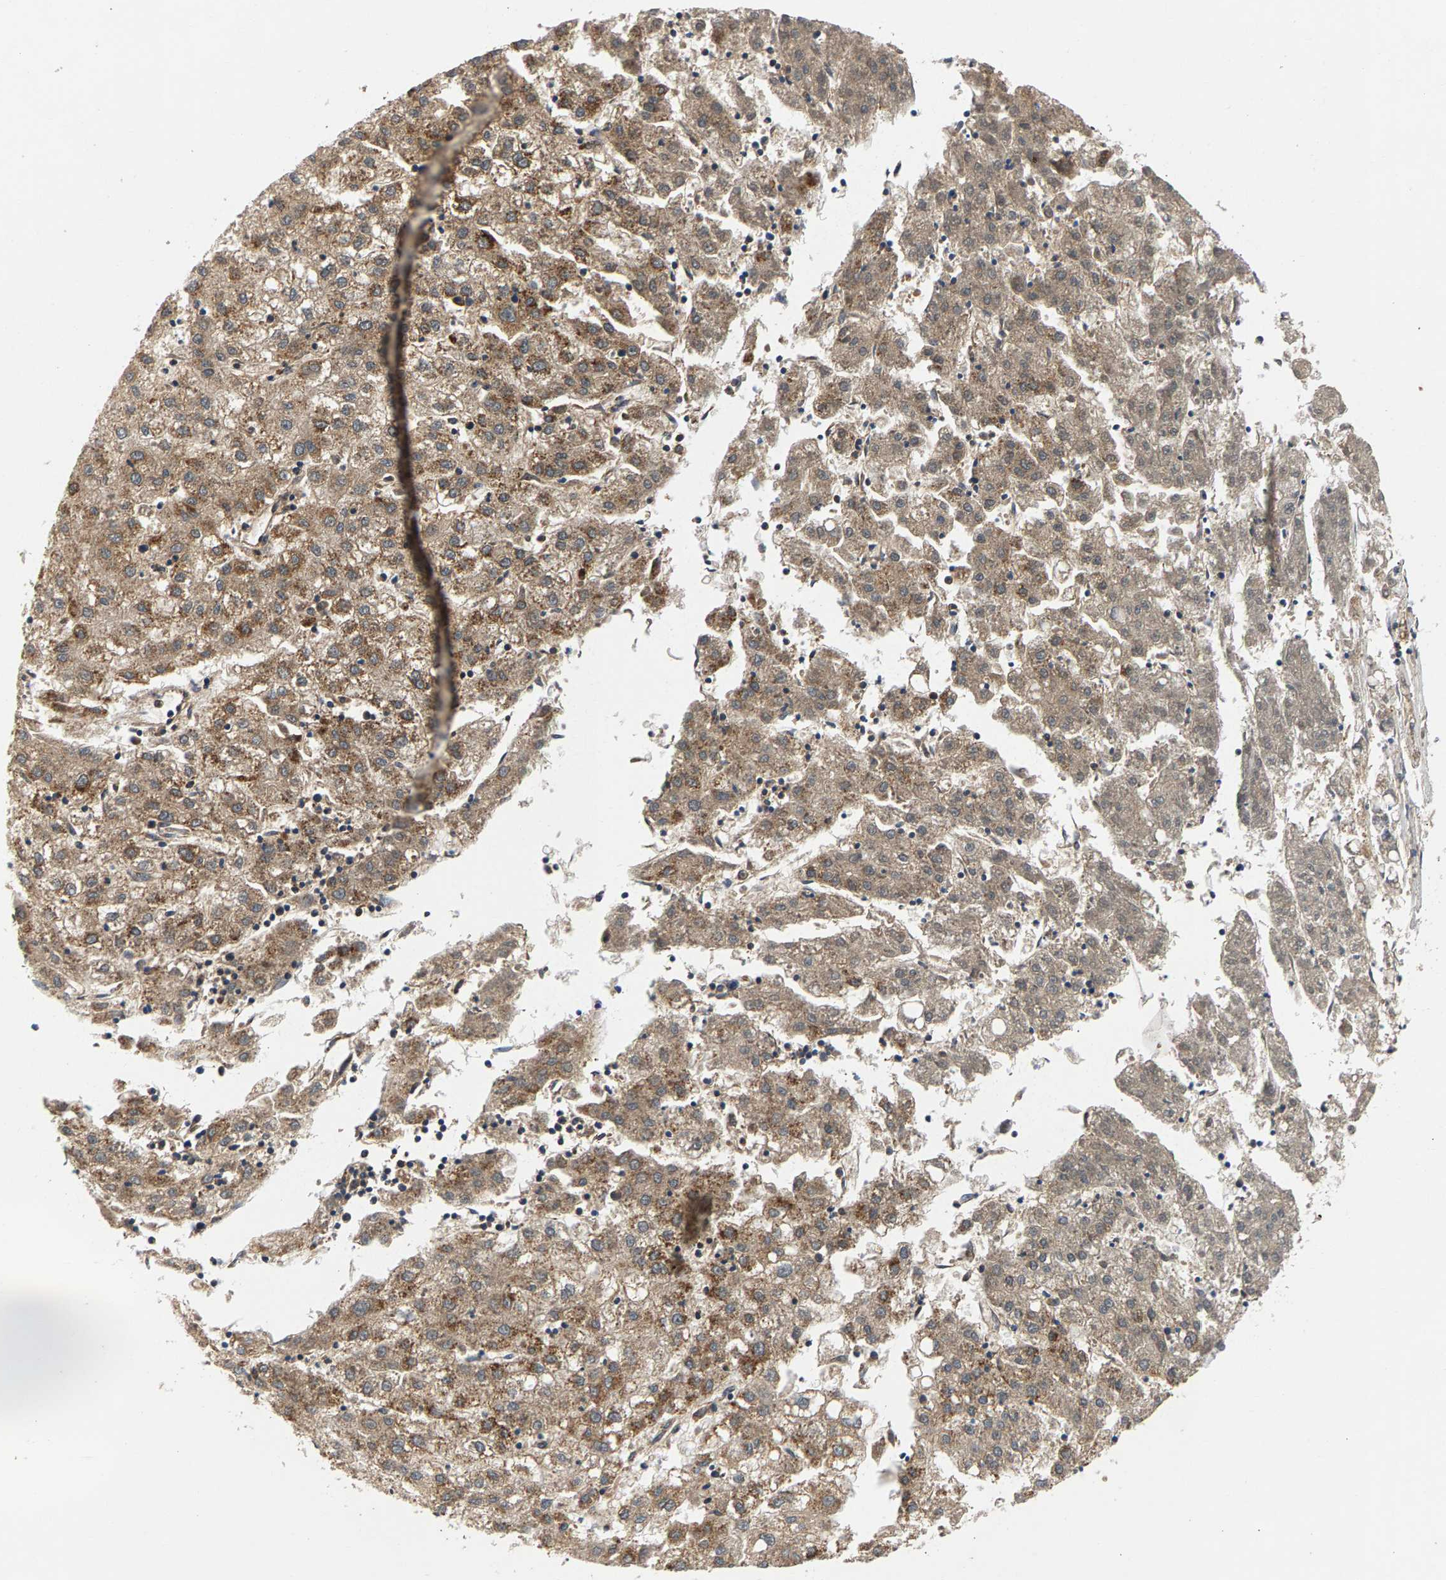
{"staining": {"intensity": "weak", "quantity": ">75%", "location": "cytoplasmic/membranous"}, "tissue": "liver cancer", "cell_type": "Tumor cells", "image_type": "cancer", "snomed": [{"axis": "morphology", "description": "Carcinoma, Hepatocellular, NOS"}, {"axis": "topography", "description": "Liver"}], "caption": "High-power microscopy captured an IHC photomicrograph of liver hepatocellular carcinoma, revealing weak cytoplasmic/membranous positivity in about >75% of tumor cells.", "gene": "FAM78A", "patient": {"sex": "male", "age": 72}}